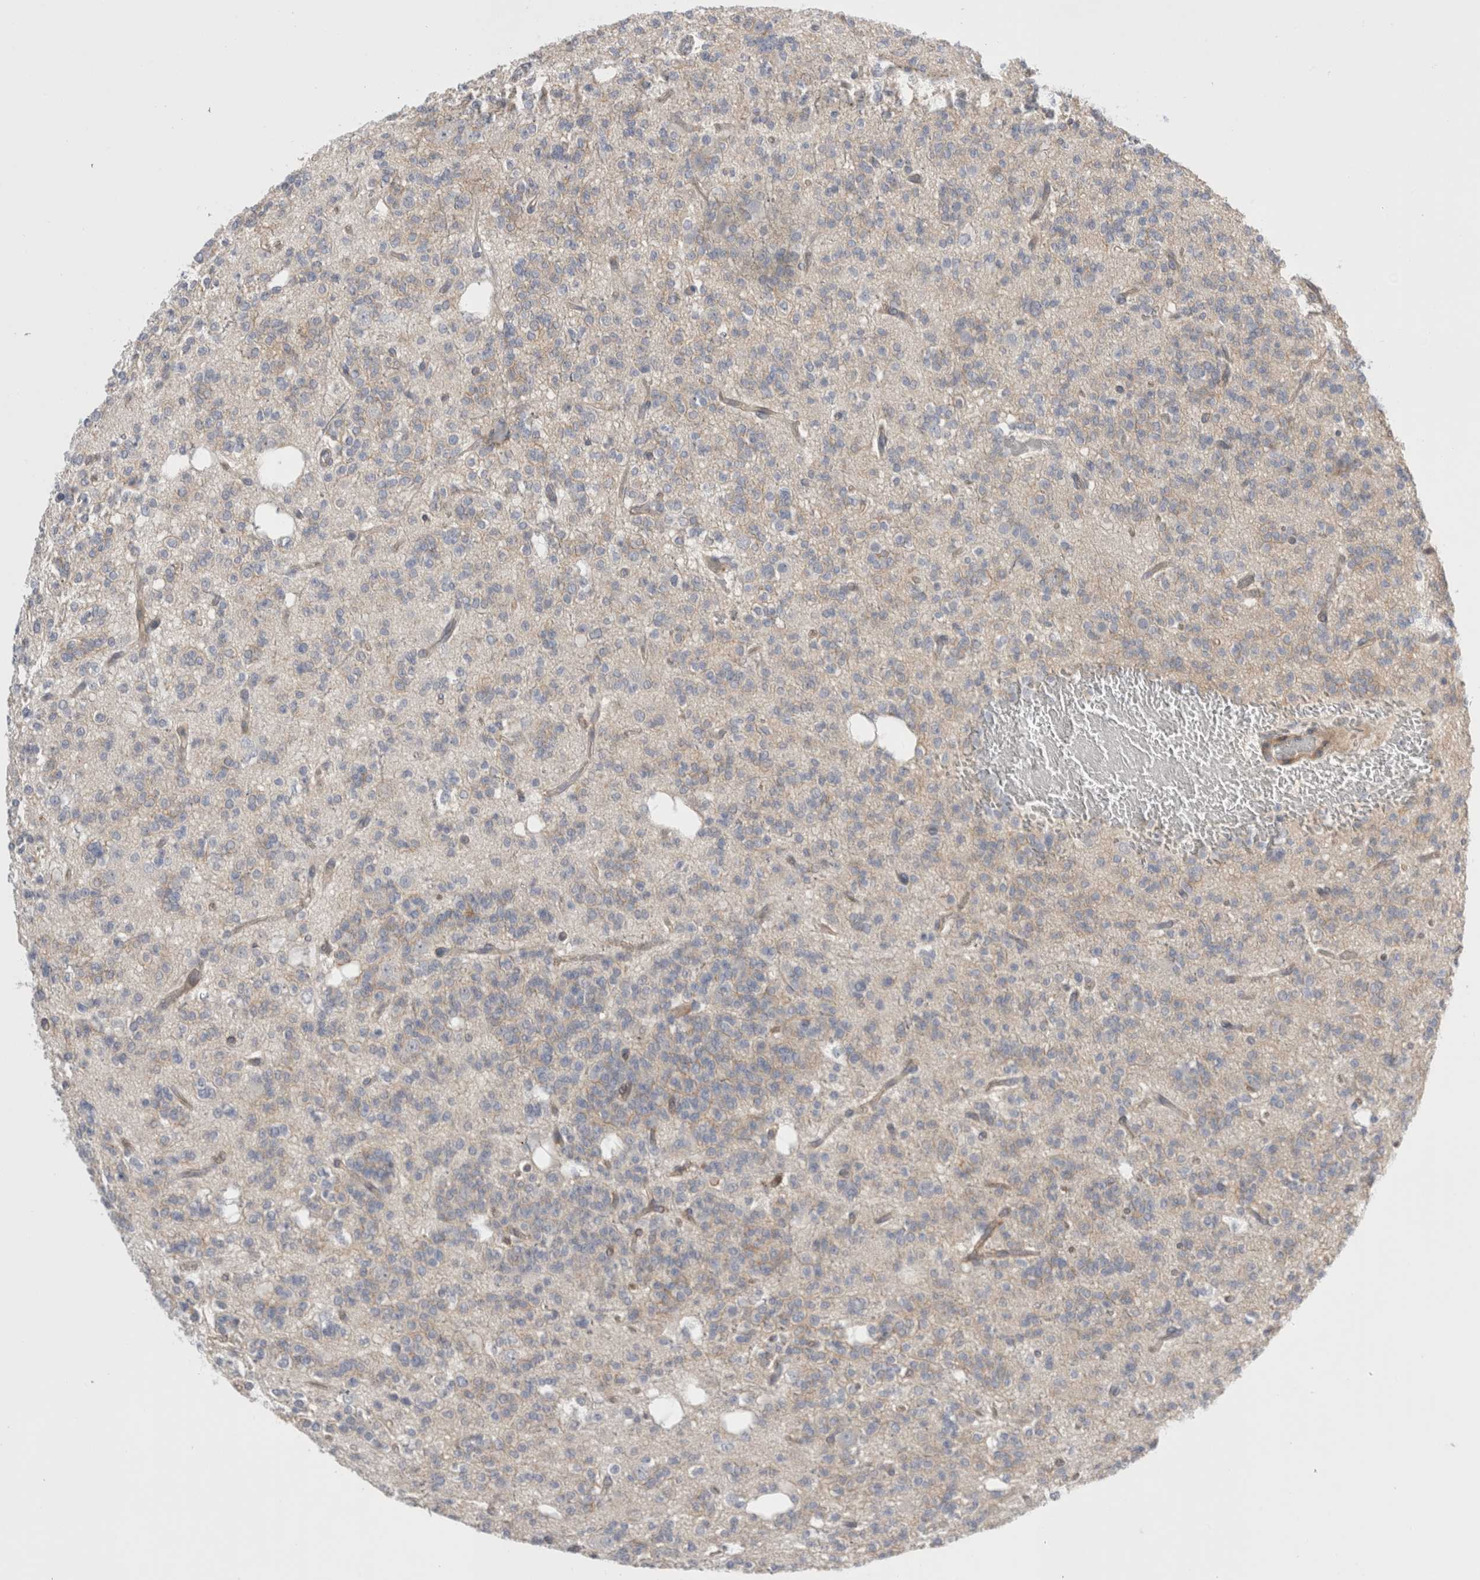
{"staining": {"intensity": "negative", "quantity": "none", "location": "none"}, "tissue": "glioma", "cell_type": "Tumor cells", "image_type": "cancer", "snomed": [{"axis": "morphology", "description": "Glioma, malignant, Low grade"}, {"axis": "topography", "description": "Brain"}], "caption": "Human low-grade glioma (malignant) stained for a protein using immunohistochemistry (IHC) shows no expression in tumor cells.", "gene": "VANGL1", "patient": {"sex": "male", "age": 38}}